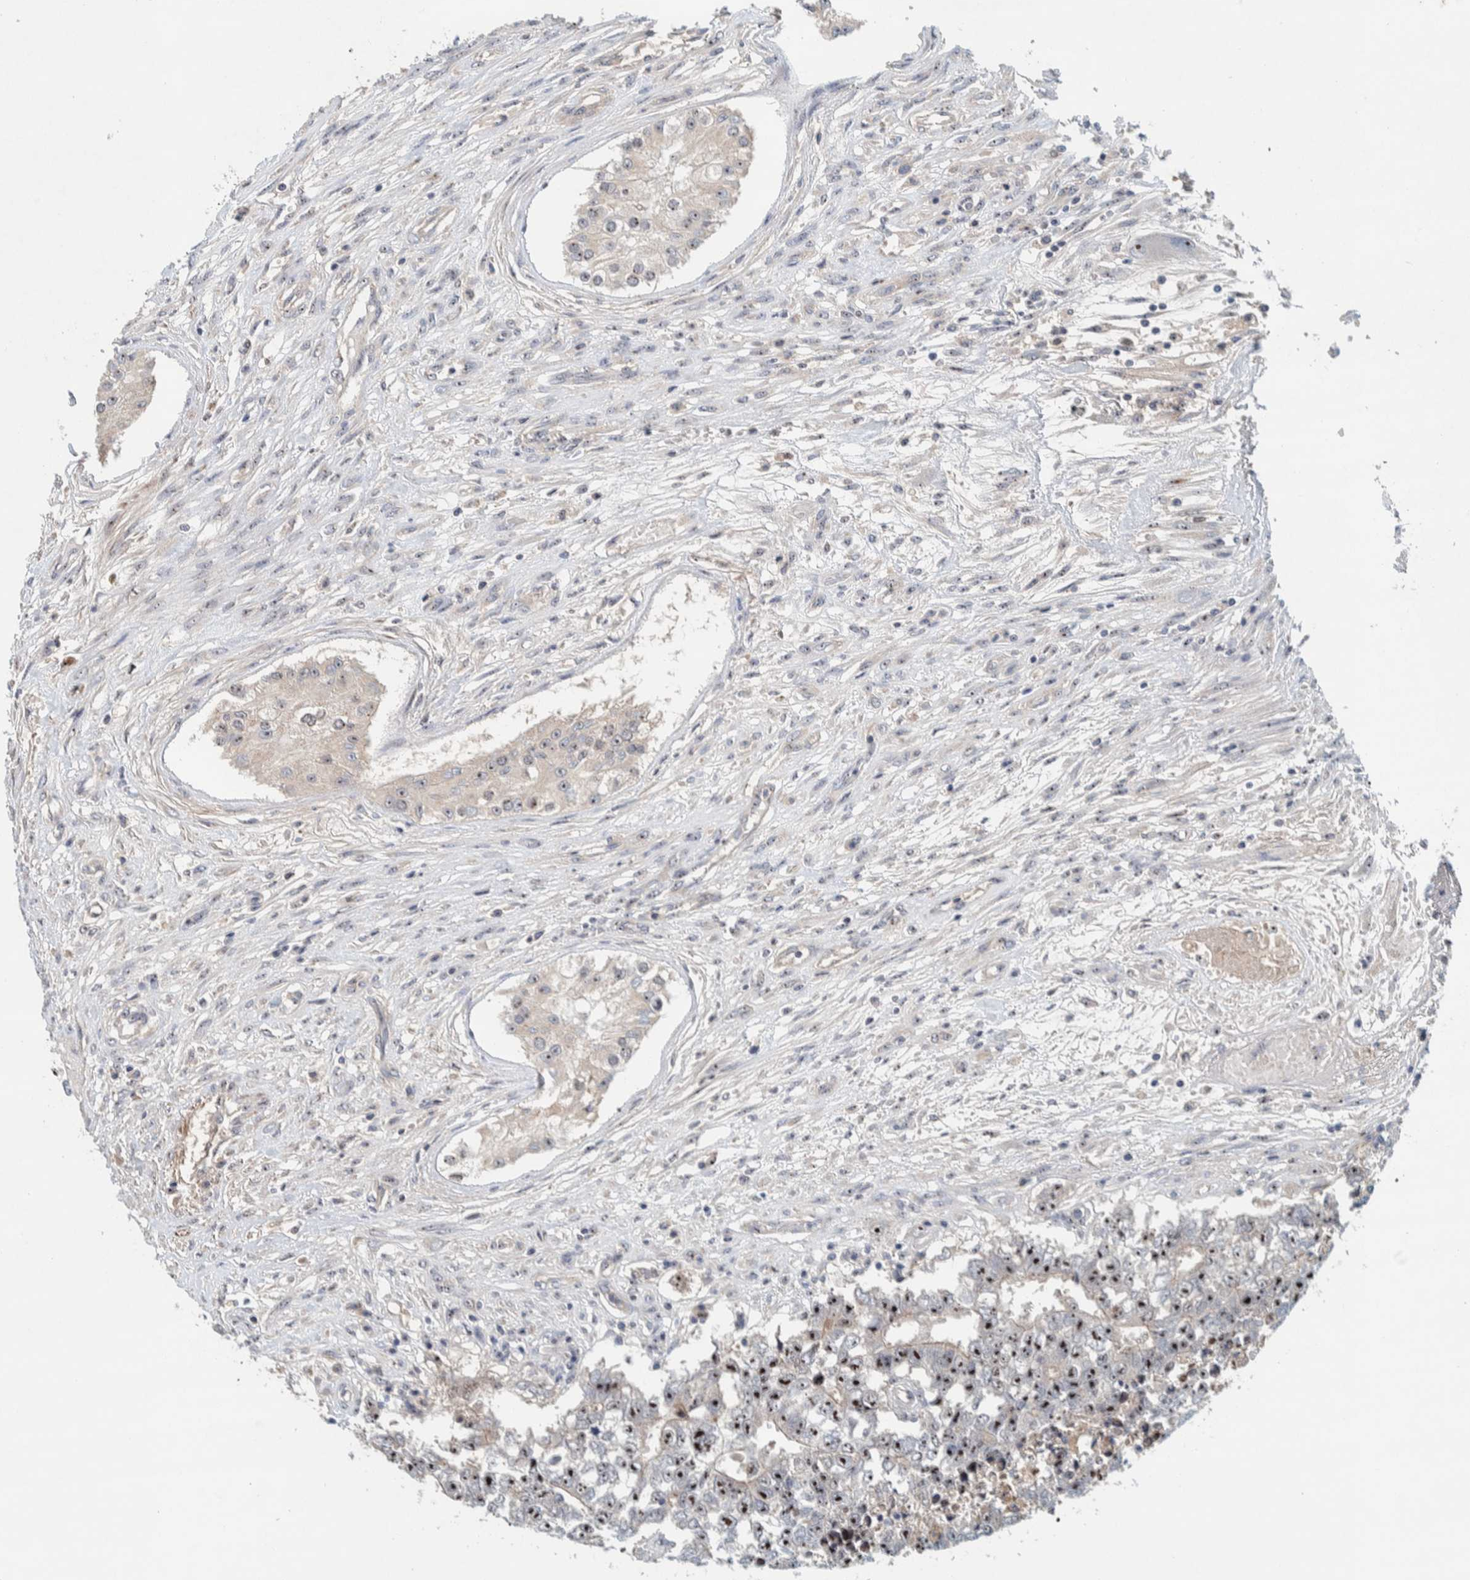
{"staining": {"intensity": "strong", "quantity": ">75%", "location": "nuclear"}, "tissue": "testis cancer", "cell_type": "Tumor cells", "image_type": "cancer", "snomed": [{"axis": "morphology", "description": "Carcinoma, Embryonal, NOS"}, {"axis": "topography", "description": "Testis"}], "caption": "IHC photomicrograph of human embryonal carcinoma (testis) stained for a protein (brown), which demonstrates high levels of strong nuclear positivity in about >75% of tumor cells.", "gene": "NOL11", "patient": {"sex": "male", "age": 25}}